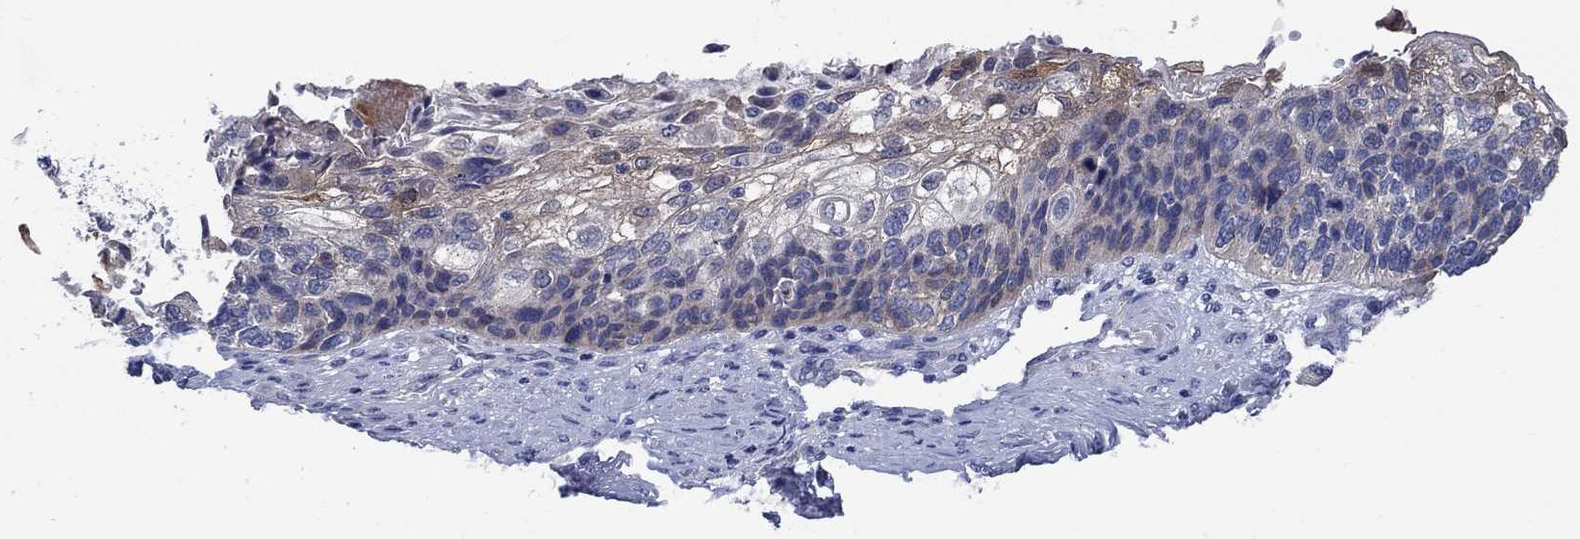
{"staining": {"intensity": "weak", "quantity": "<25%", "location": "cytoplasmic/membranous"}, "tissue": "lung cancer", "cell_type": "Tumor cells", "image_type": "cancer", "snomed": [{"axis": "morphology", "description": "Squamous cell carcinoma, NOS"}, {"axis": "topography", "description": "Lung"}], "caption": "Immunohistochemistry (IHC) of lung cancer reveals no staining in tumor cells.", "gene": "SULT2B1", "patient": {"sex": "male", "age": 69}}